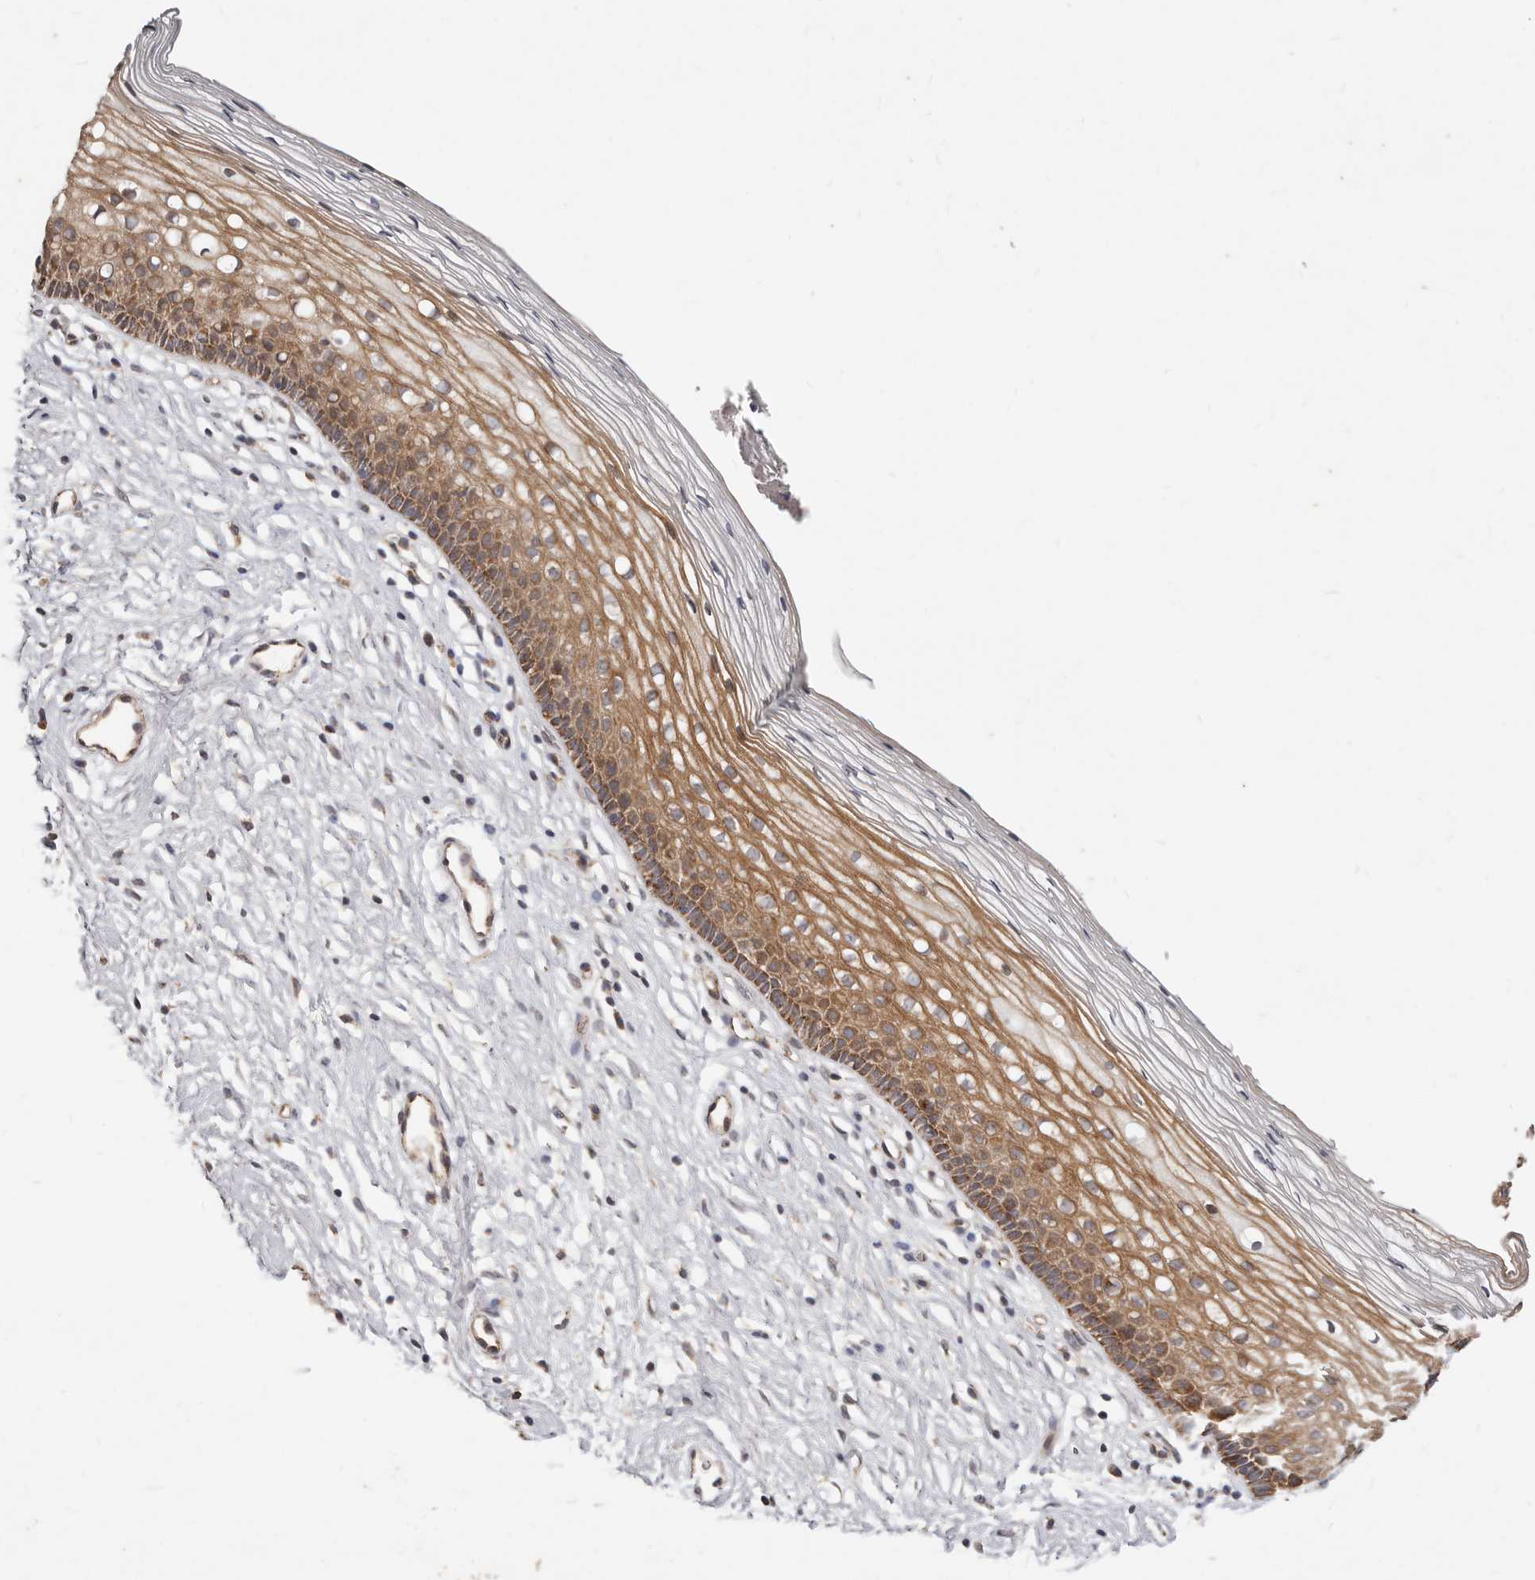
{"staining": {"intensity": "moderate", "quantity": ">75%", "location": "cytoplasmic/membranous"}, "tissue": "cervix", "cell_type": "Glandular cells", "image_type": "normal", "snomed": [{"axis": "morphology", "description": "Normal tissue, NOS"}, {"axis": "topography", "description": "Cervix"}], "caption": "Immunohistochemical staining of unremarkable human cervix displays >75% levels of moderate cytoplasmic/membranous protein staining in approximately >75% of glandular cells.", "gene": "USP49", "patient": {"sex": "female", "age": 27}}